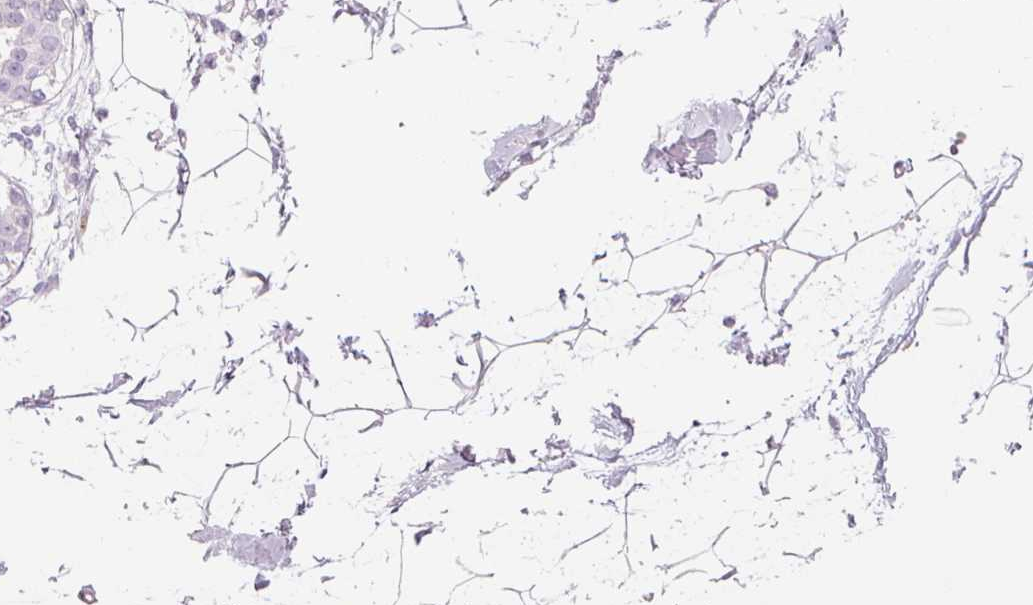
{"staining": {"intensity": "negative", "quantity": "none", "location": "none"}, "tissue": "breast", "cell_type": "Adipocytes", "image_type": "normal", "snomed": [{"axis": "morphology", "description": "Normal tissue, NOS"}, {"axis": "topography", "description": "Breast"}], "caption": "The image reveals no staining of adipocytes in unremarkable breast.", "gene": "LECT2", "patient": {"sex": "female", "age": 45}}